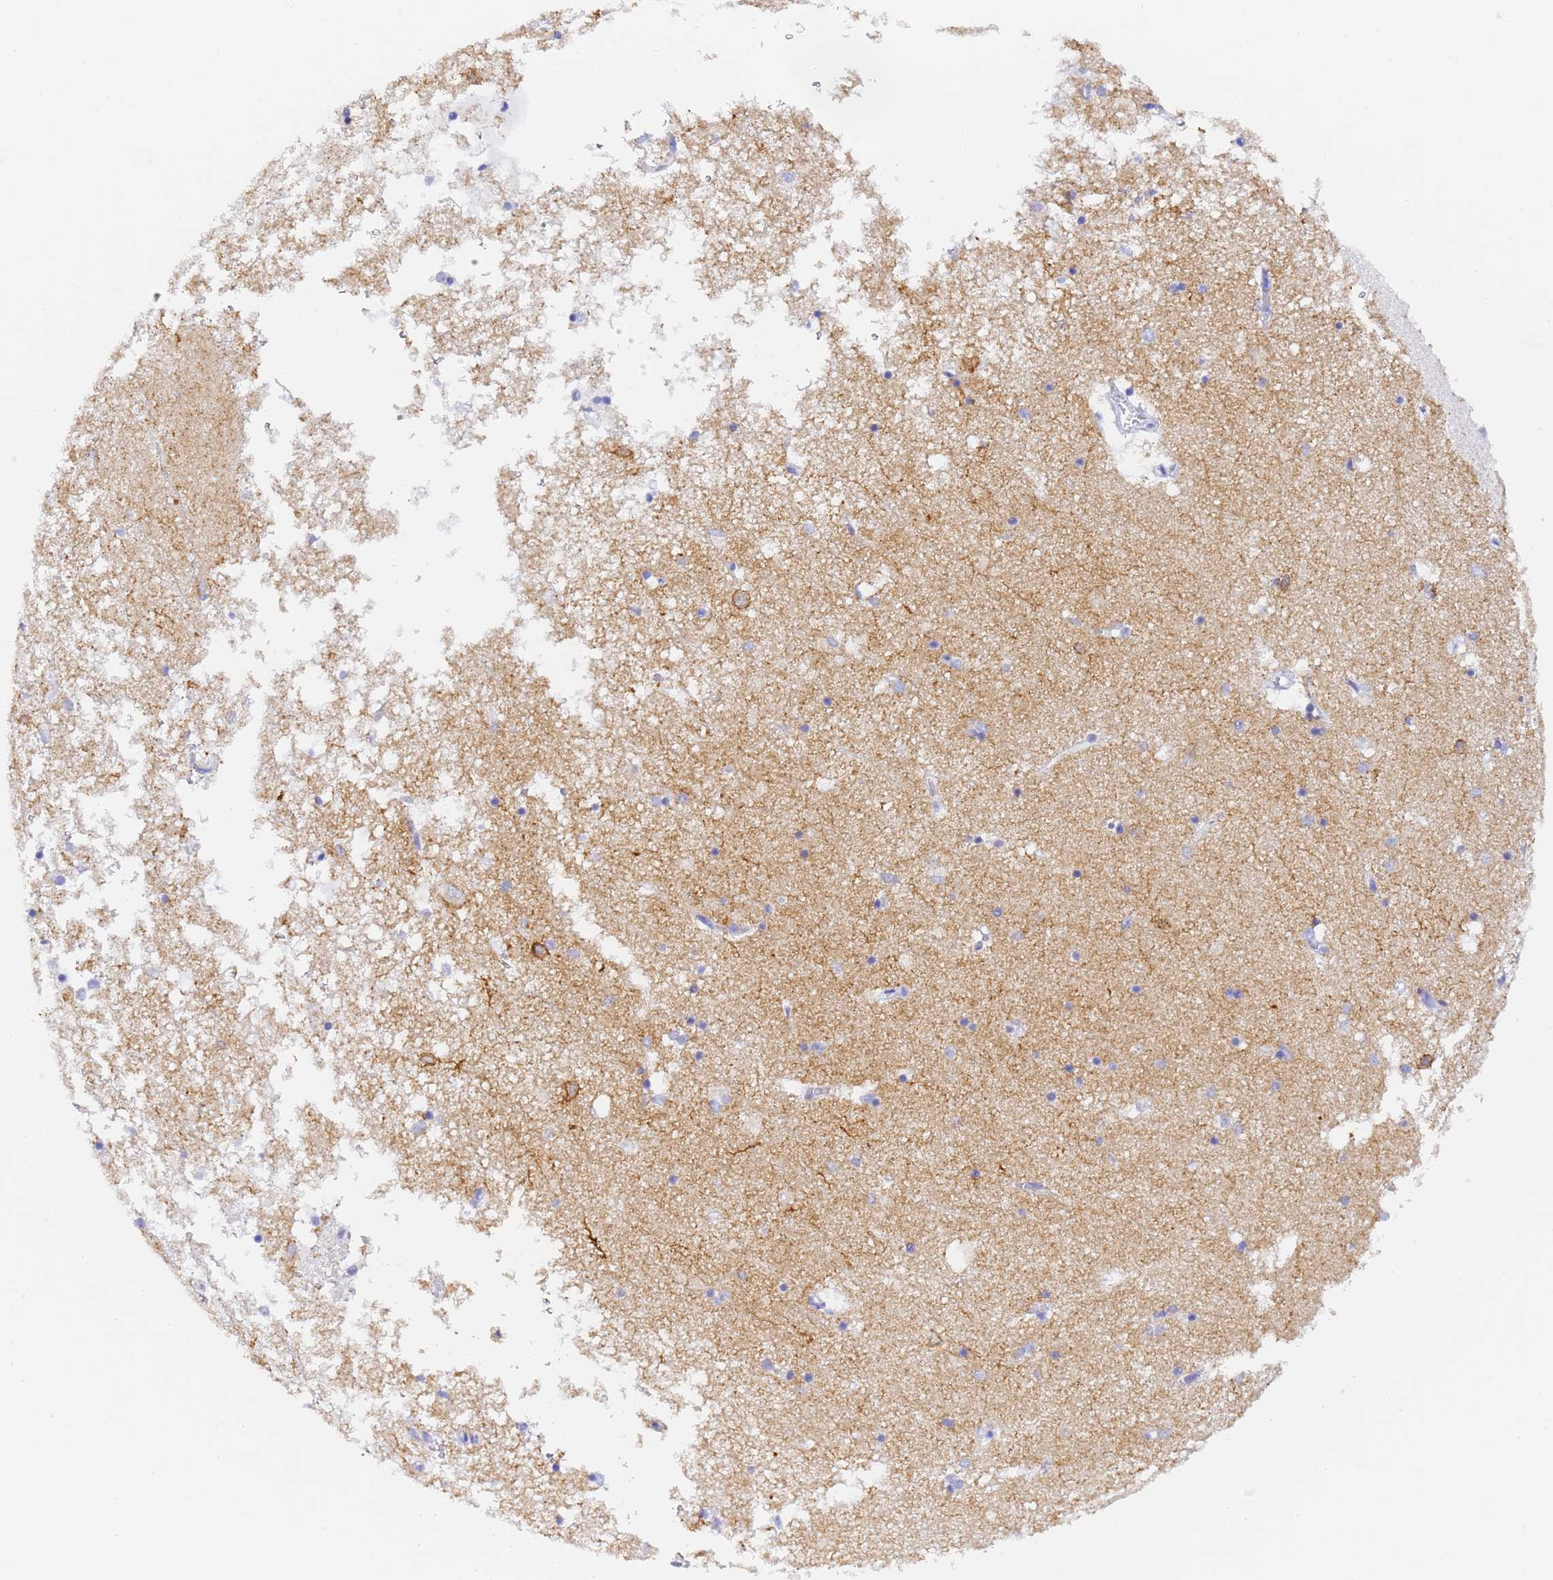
{"staining": {"intensity": "negative", "quantity": "none", "location": "none"}, "tissue": "hippocampus", "cell_type": "Glial cells", "image_type": "normal", "snomed": [{"axis": "morphology", "description": "Normal tissue, NOS"}, {"axis": "topography", "description": "Hippocampus"}], "caption": "High magnification brightfield microscopy of normal hippocampus stained with DAB (brown) and counterstained with hematoxylin (blue): glial cells show no significant staining. (IHC, brightfield microscopy, high magnification).", "gene": "GABRA1", "patient": {"sex": "male", "age": 70}}